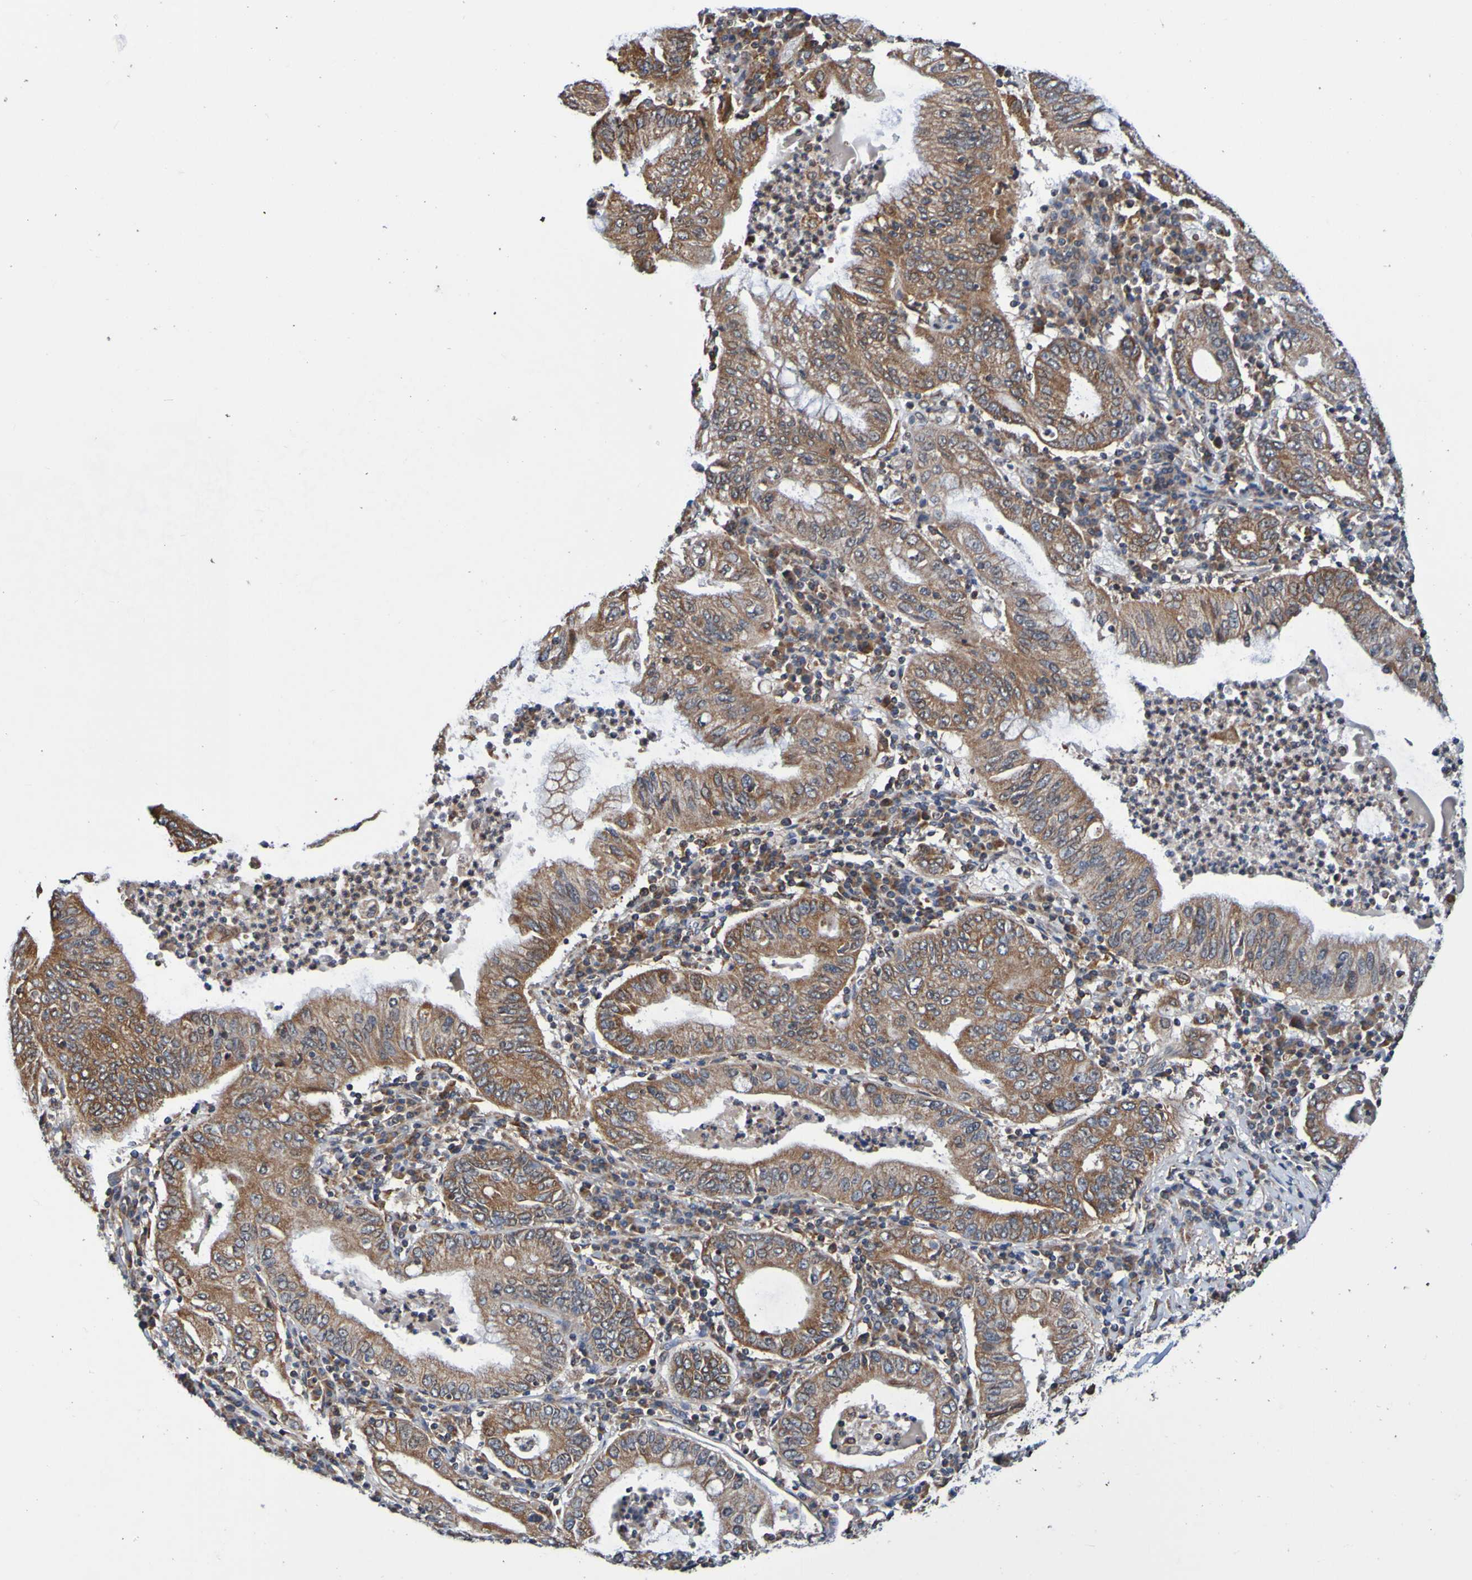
{"staining": {"intensity": "moderate", "quantity": ">75%", "location": "cytoplasmic/membranous"}, "tissue": "stomach cancer", "cell_type": "Tumor cells", "image_type": "cancer", "snomed": [{"axis": "morphology", "description": "Normal tissue, NOS"}, {"axis": "morphology", "description": "Adenocarcinoma, NOS"}, {"axis": "topography", "description": "Esophagus"}, {"axis": "topography", "description": "Stomach, upper"}, {"axis": "topography", "description": "Peripheral nerve tissue"}], "caption": "IHC micrograph of human stomach adenocarcinoma stained for a protein (brown), which demonstrates medium levels of moderate cytoplasmic/membranous staining in approximately >75% of tumor cells.", "gene": "AXIN1", "patient": {"sex": "male", "age": 62}}